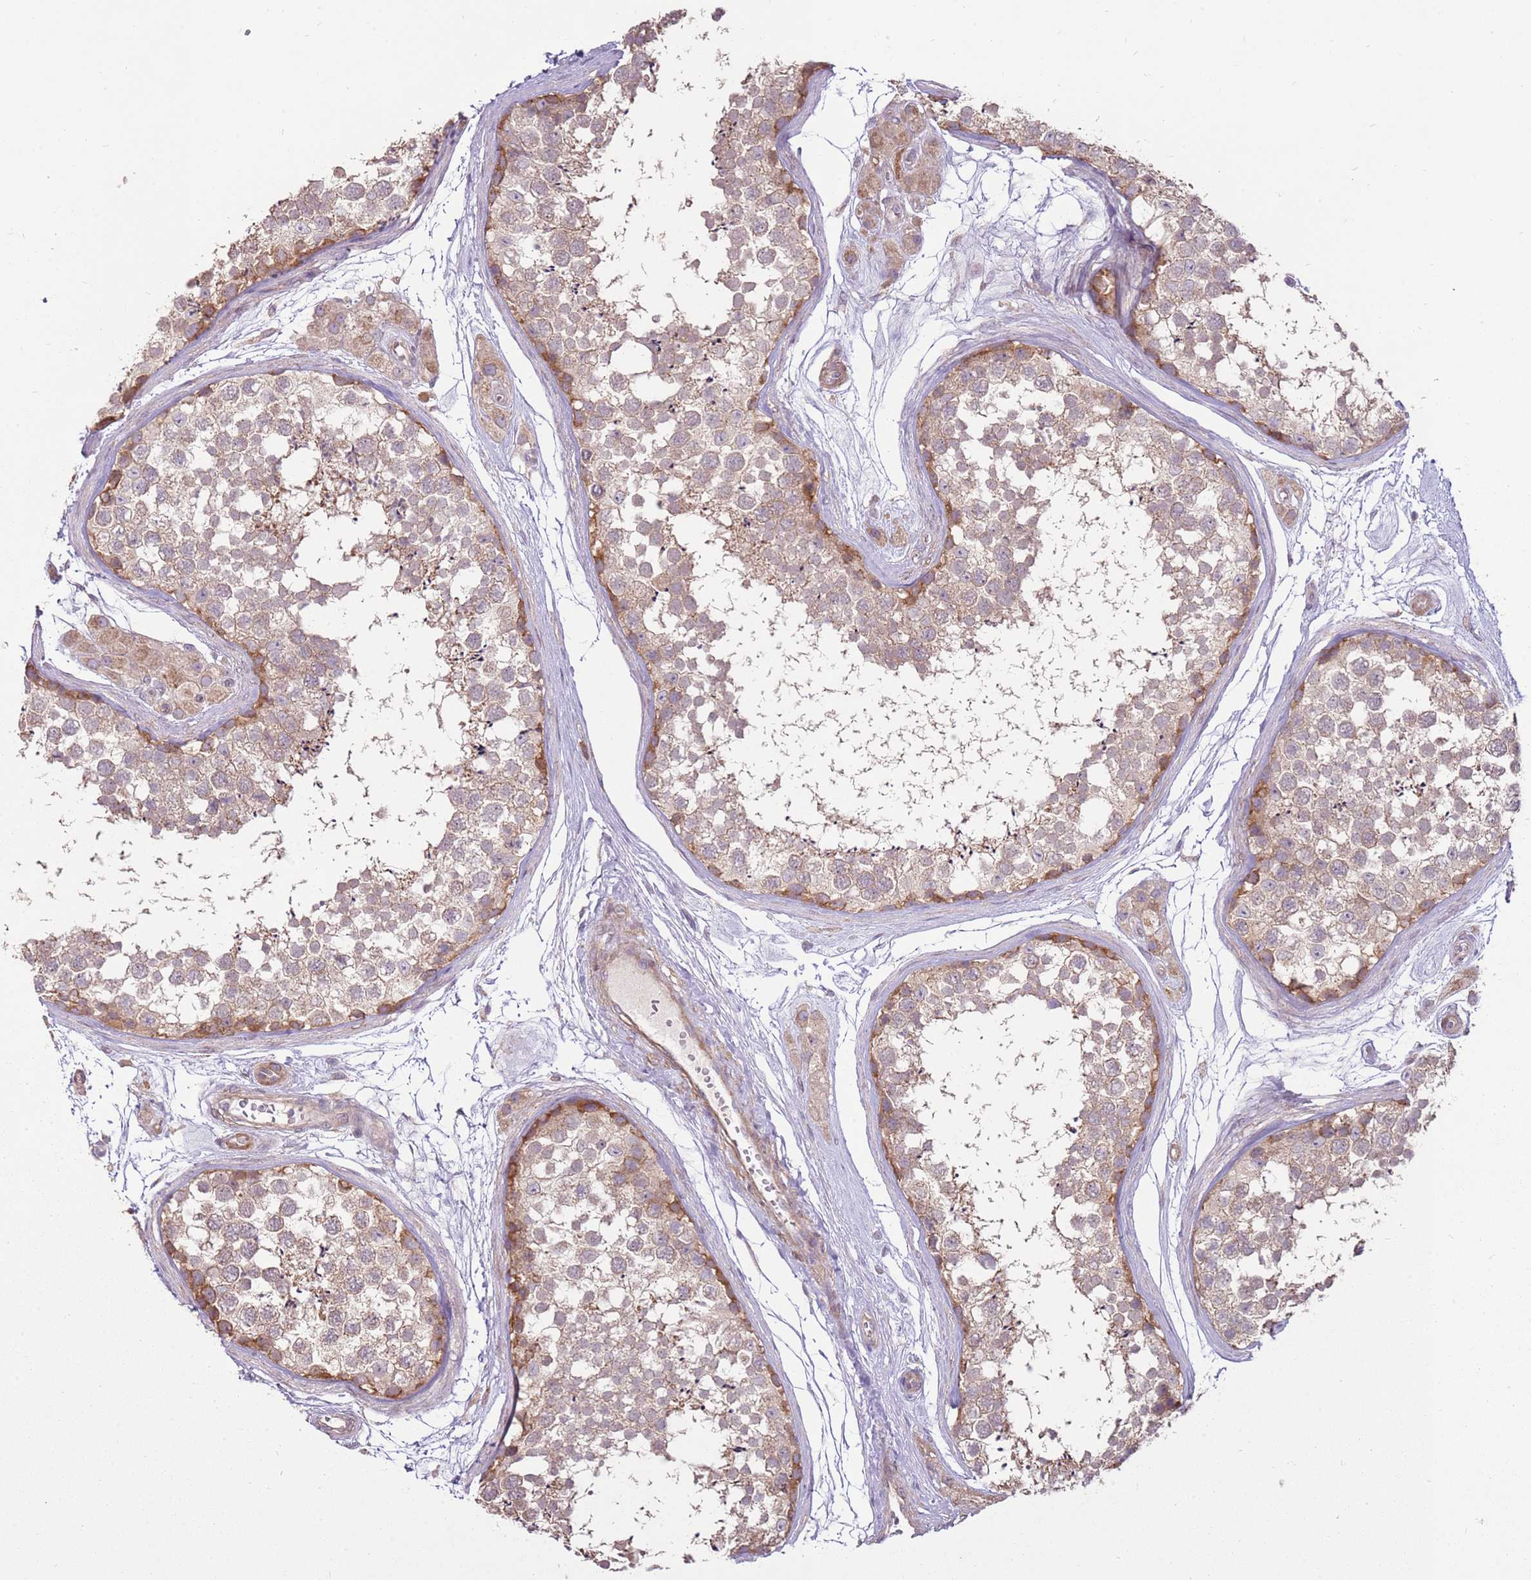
{"staining": {"intensity": "moderate", "quantity": "<25%", "location": "cytoplasmic/membranous"}, "tissue": "testis", "cell_type": "Cells in seminiferous ducts", "image_type": "normal", "snomed": [{"axis": "morphology", "description": "Normal tissue, NOS"}, {"axis": "topography", "description": "Testis"}], "caption": "IHC of unremarkable human testis reveals low levels of moderate cytoplasmic/membranous positivity in about <25% of cells in seminiferous ducts.", "gene": "SPATA31D1", "patient": {"sex": "male", "age": 56}}